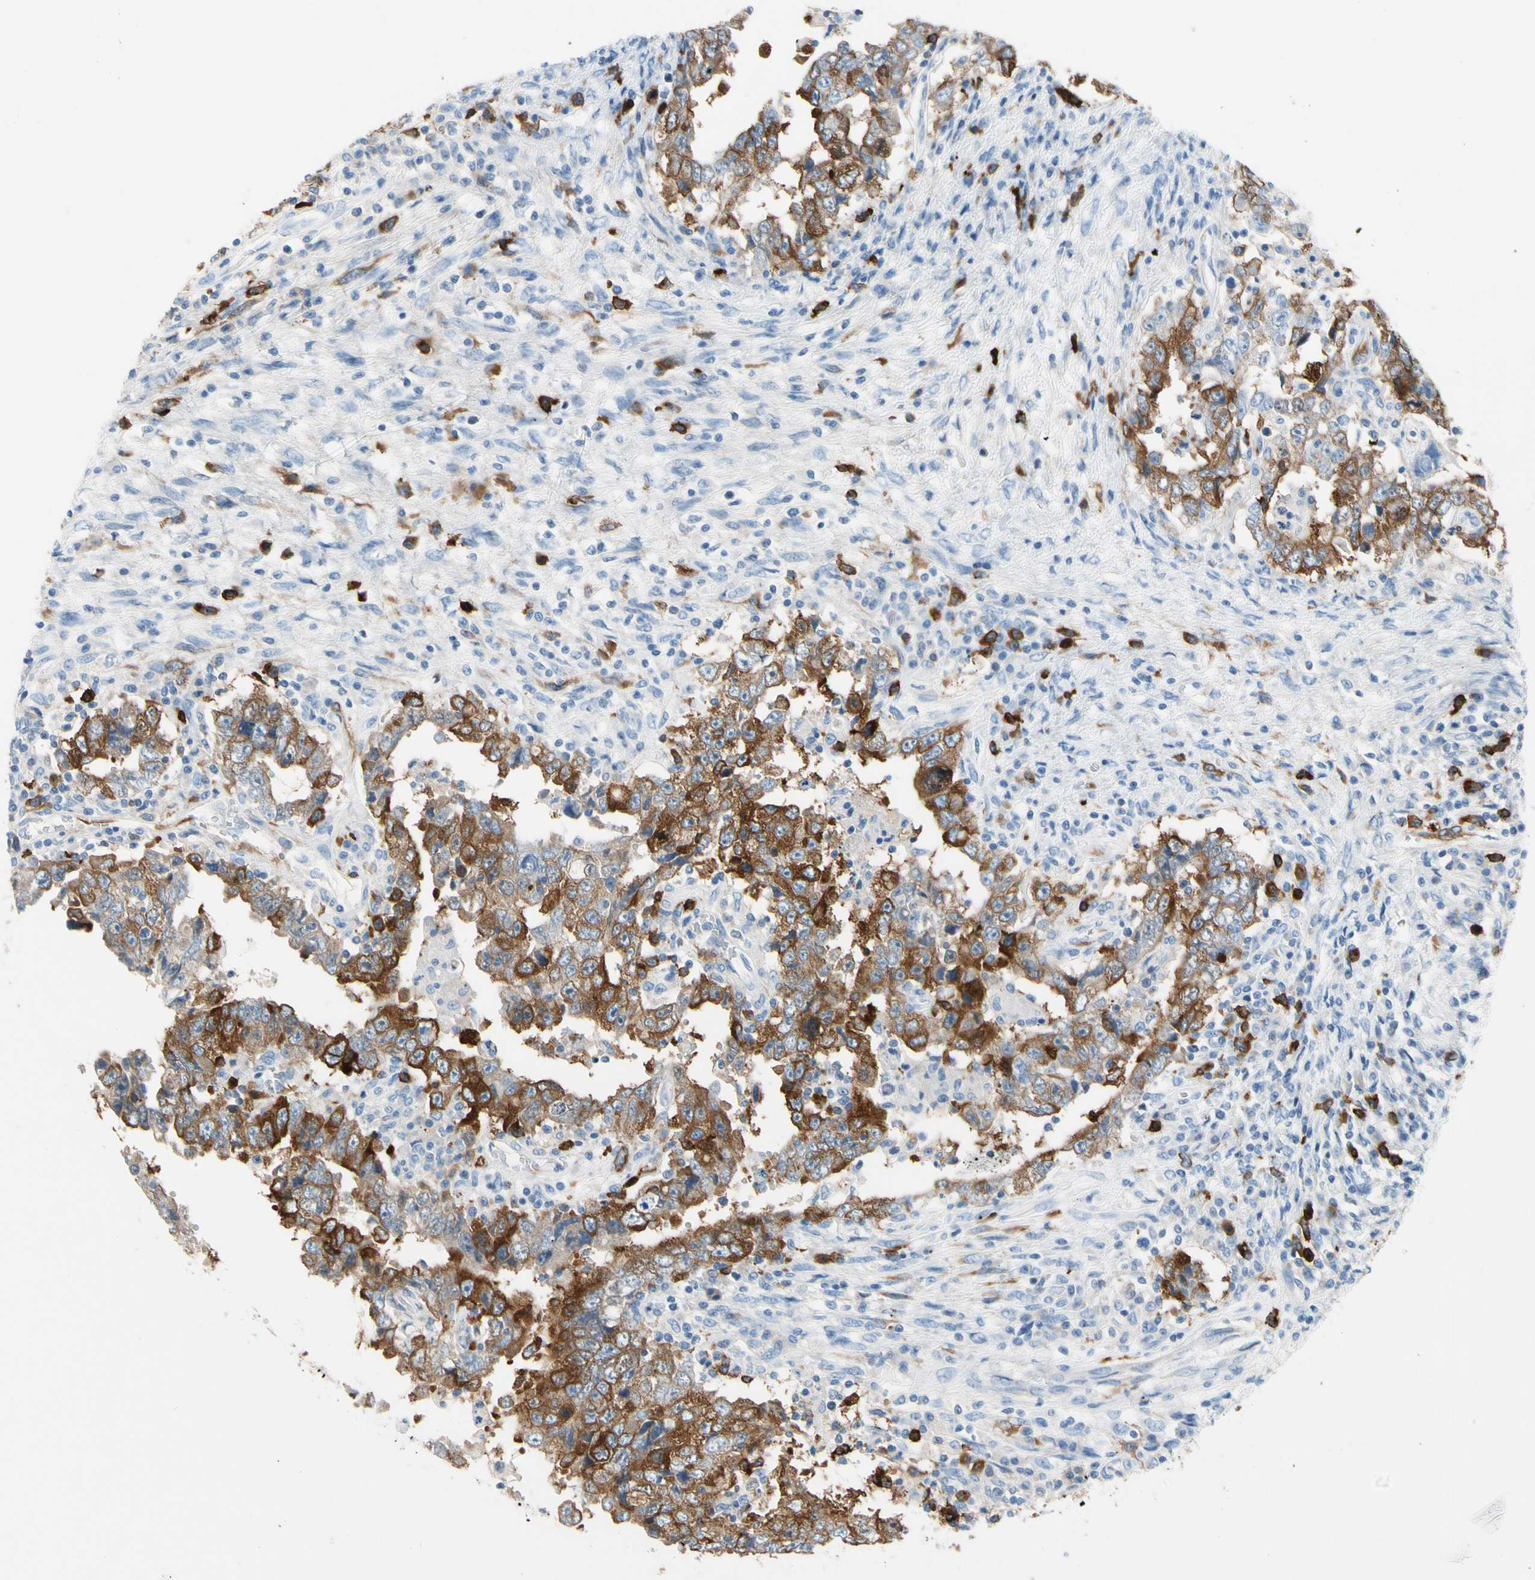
{"staining": {"intensity": "moderate", "quantity": ">75%", "location": "cytoplasmic/membranous"}, "tissue": "testis cancer", "cell_type": "Tumor cells", "image_type": "cancer", "snomed": [{"axis": "morphology", "description": "Carcinoma, Embryonal, NOS"}, {"axis": "topography", "description": "Testis"}], "caption": "Testis embryonal carcinoma was stained to show a protein in brown. There is medium levels of moderate cytoplasmic/membranous positivity in about >75% of tumor cells. (brown staining indicates protein expression, while blue staining denotes nuclei).", "gene": "TACC3", "patient": {"sex": "male", "age": 26}}